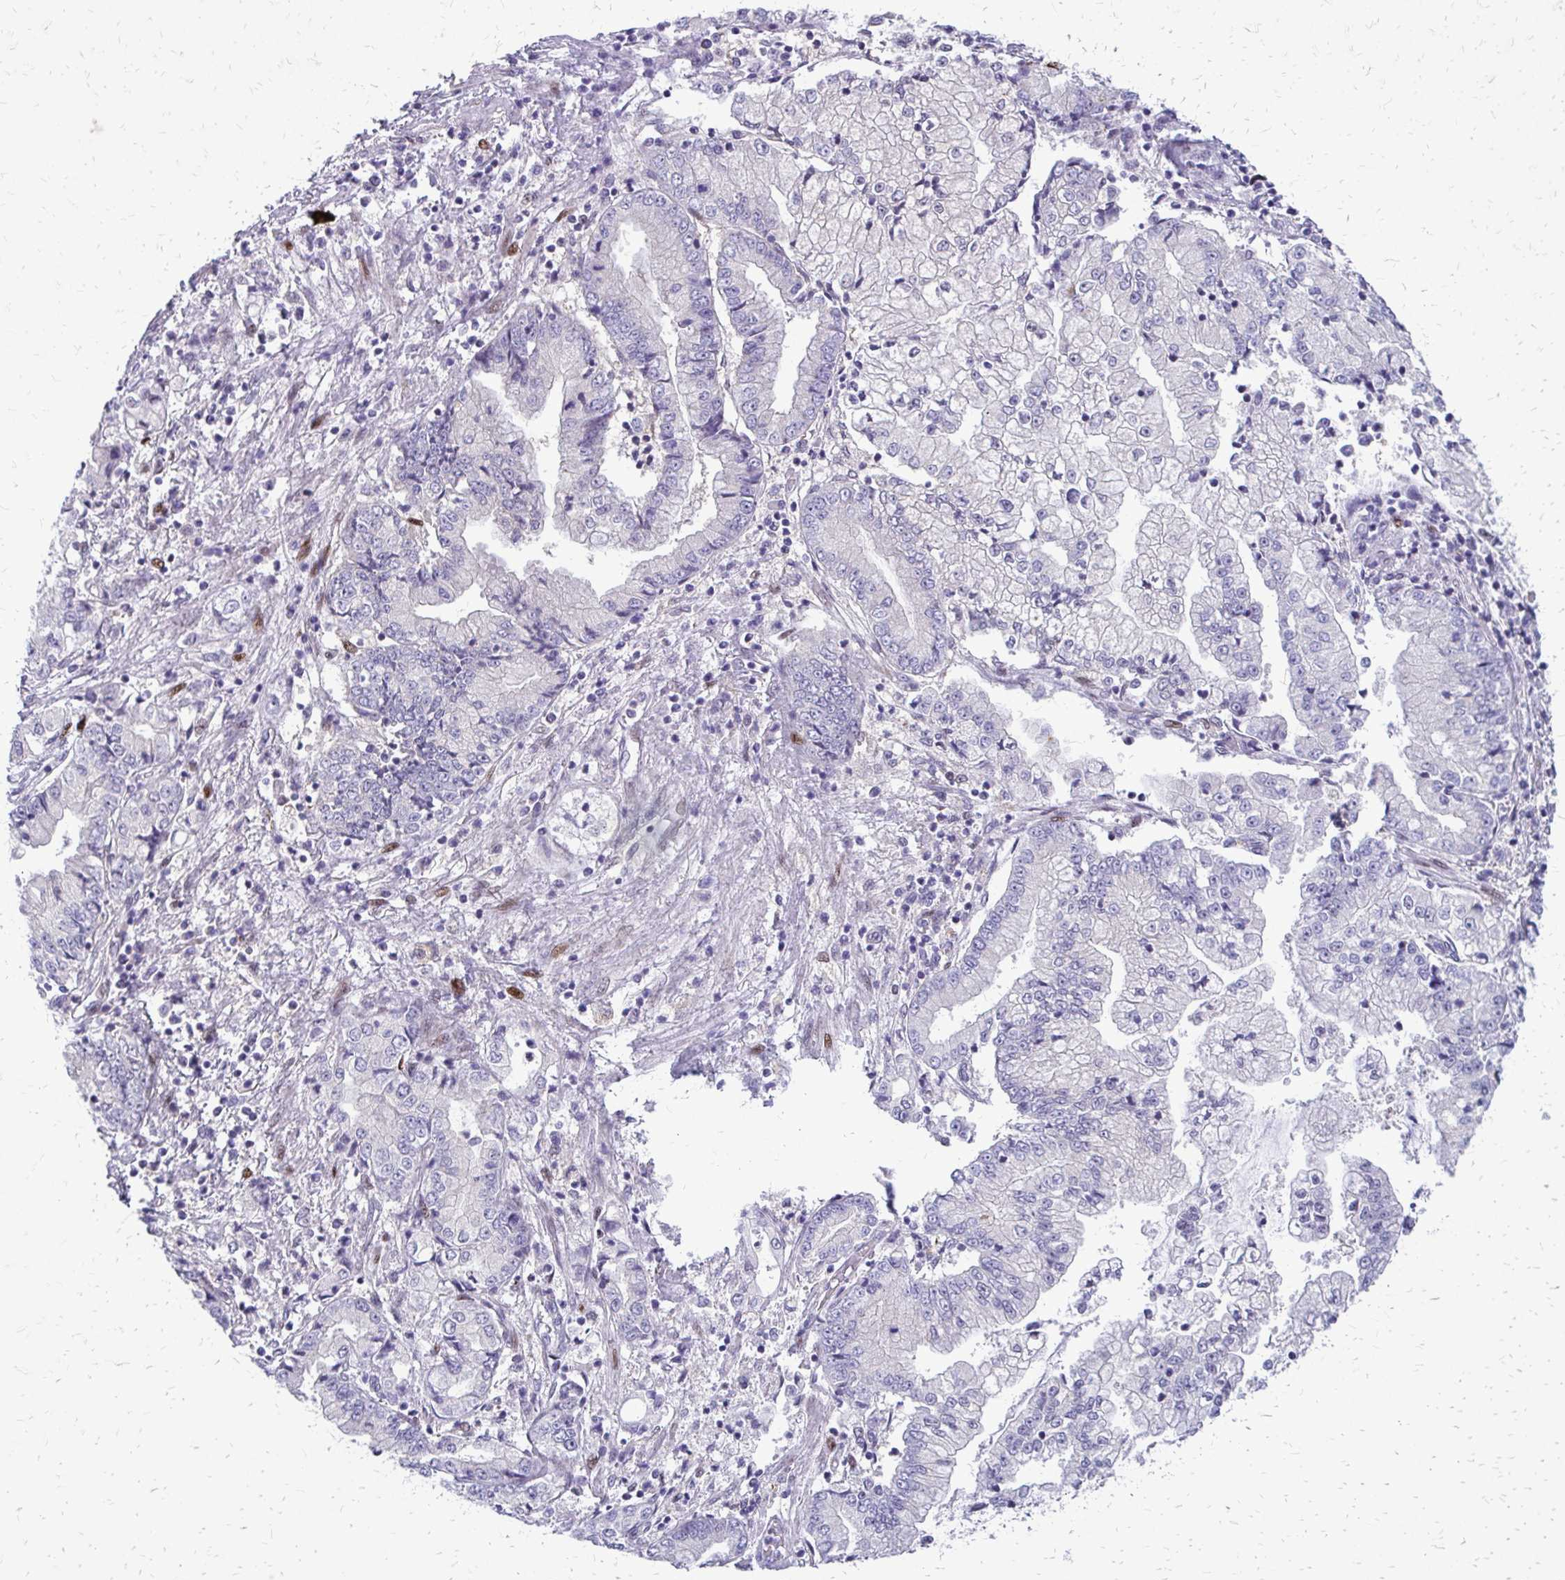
{"staining": {"intensity": "negative", "quantity": "none", "location": "none"}, "tissue": "stomach cancer", "cell_type": "Tumor cells", "image_type": "cancer", "snomed": [{"axis": "morphology", "description": "Adenocarcinoma, NOS"}, {"axis": "topography", "description": "Stomach, upper"}], "caption": "The image reveals no staining of tumor cells in stomach adenocarcinoma.", "gene": "PPDPFL", "patient": {"sex": "female", "age": 74}}